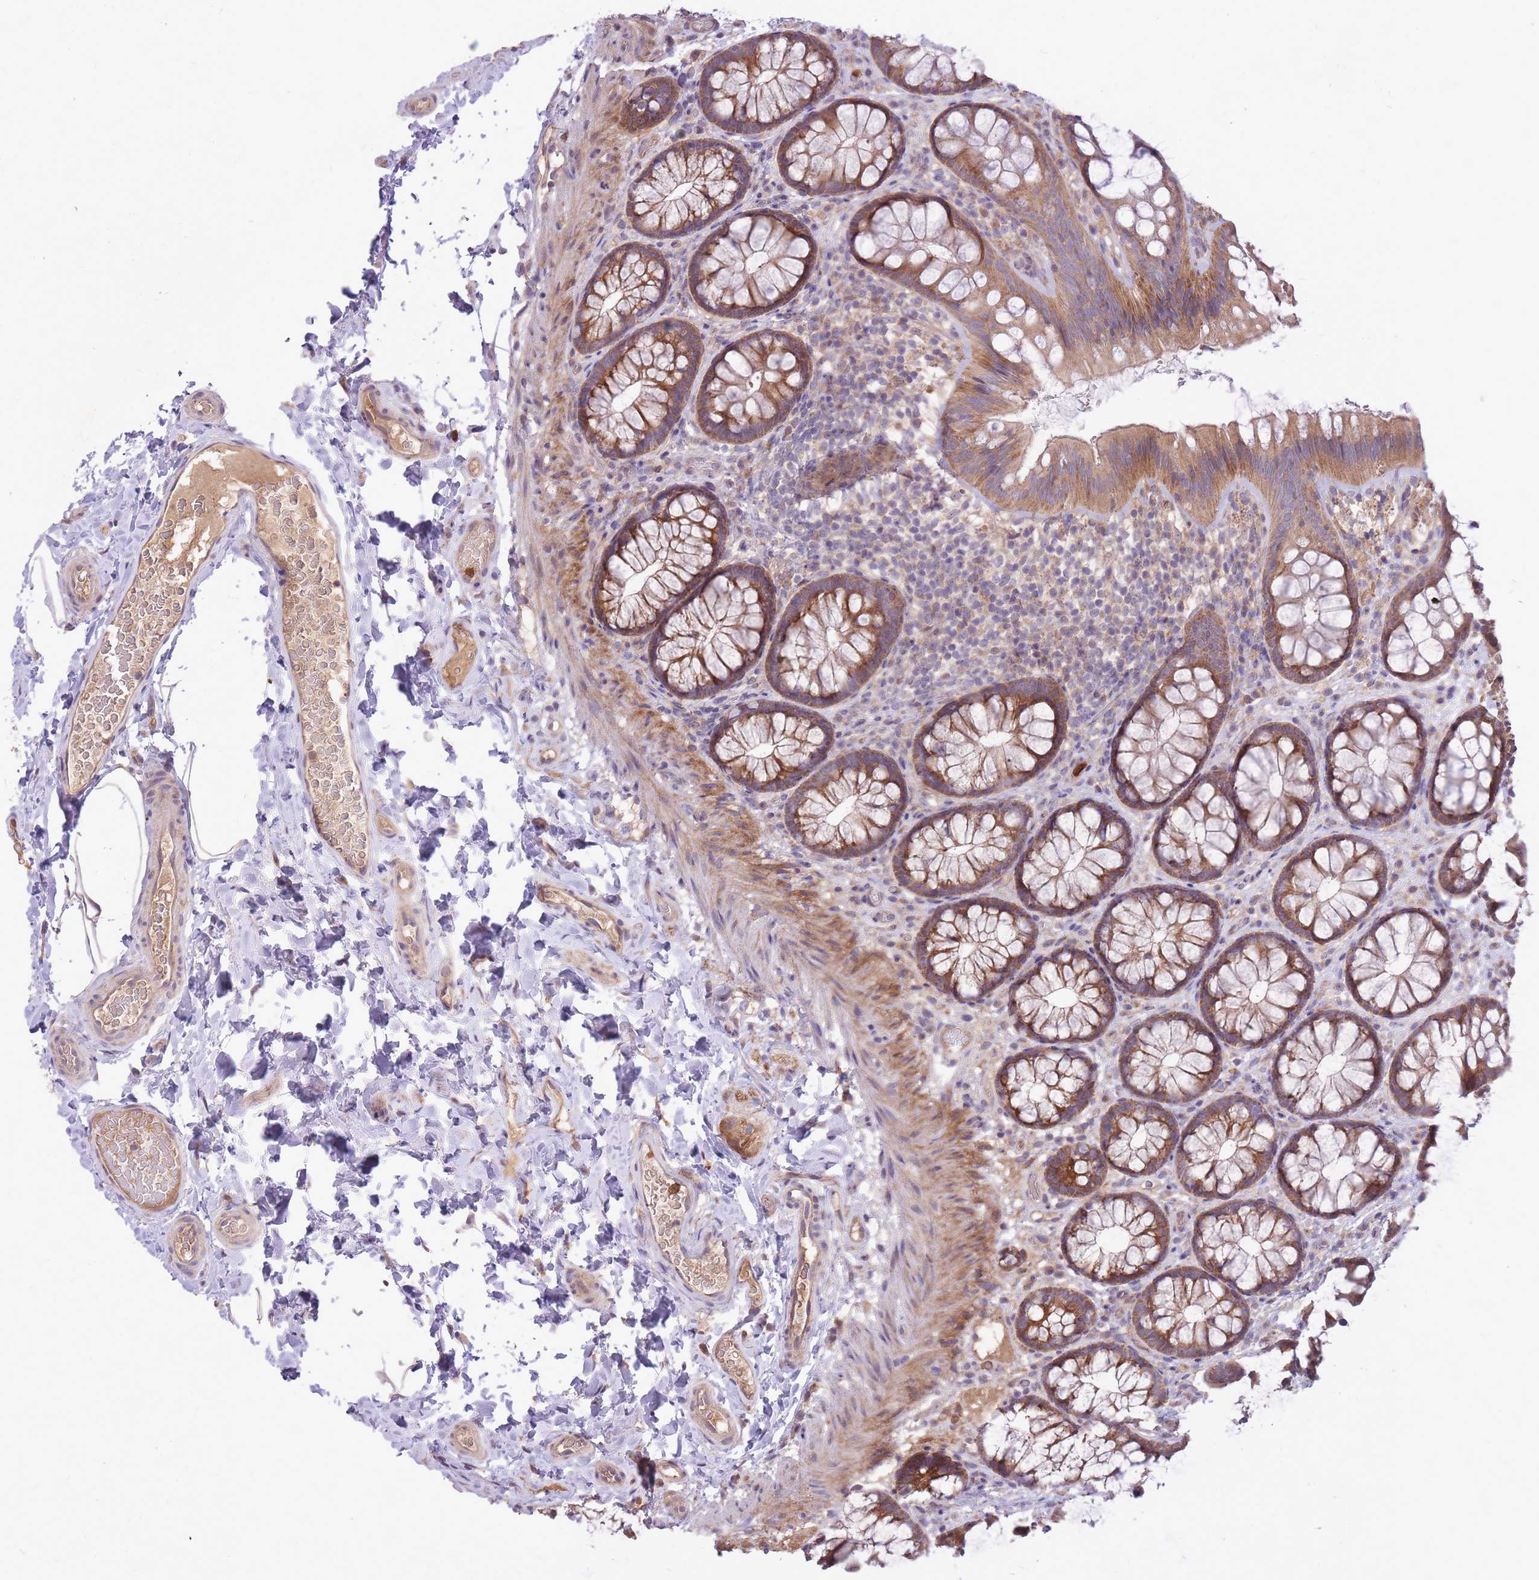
{"staining": {"intensity": "moderate", "quantity": ">75%", "location": "cytoplasmic/membranous"}, "tissue": "colon", "cell_type": "Endothelial cells", "image_type": "normal", "snomed": [{"axis": "morphology", "description": "Normal tissue, NOS"}, {"axis": "topography", "description": "Colon"}], "caption": "The micrograph exhibits a brown stain indicating the presence of a protein in the cytoplasmic/membranous of endothelial cells in colon. The staining is performed using DAB brown chromogen to label protein expression. The nuclei are counter-stained blue using hematoxylin.", "gene": "IGF2BP2", "patient": {"sex": "male", "age": 46}}